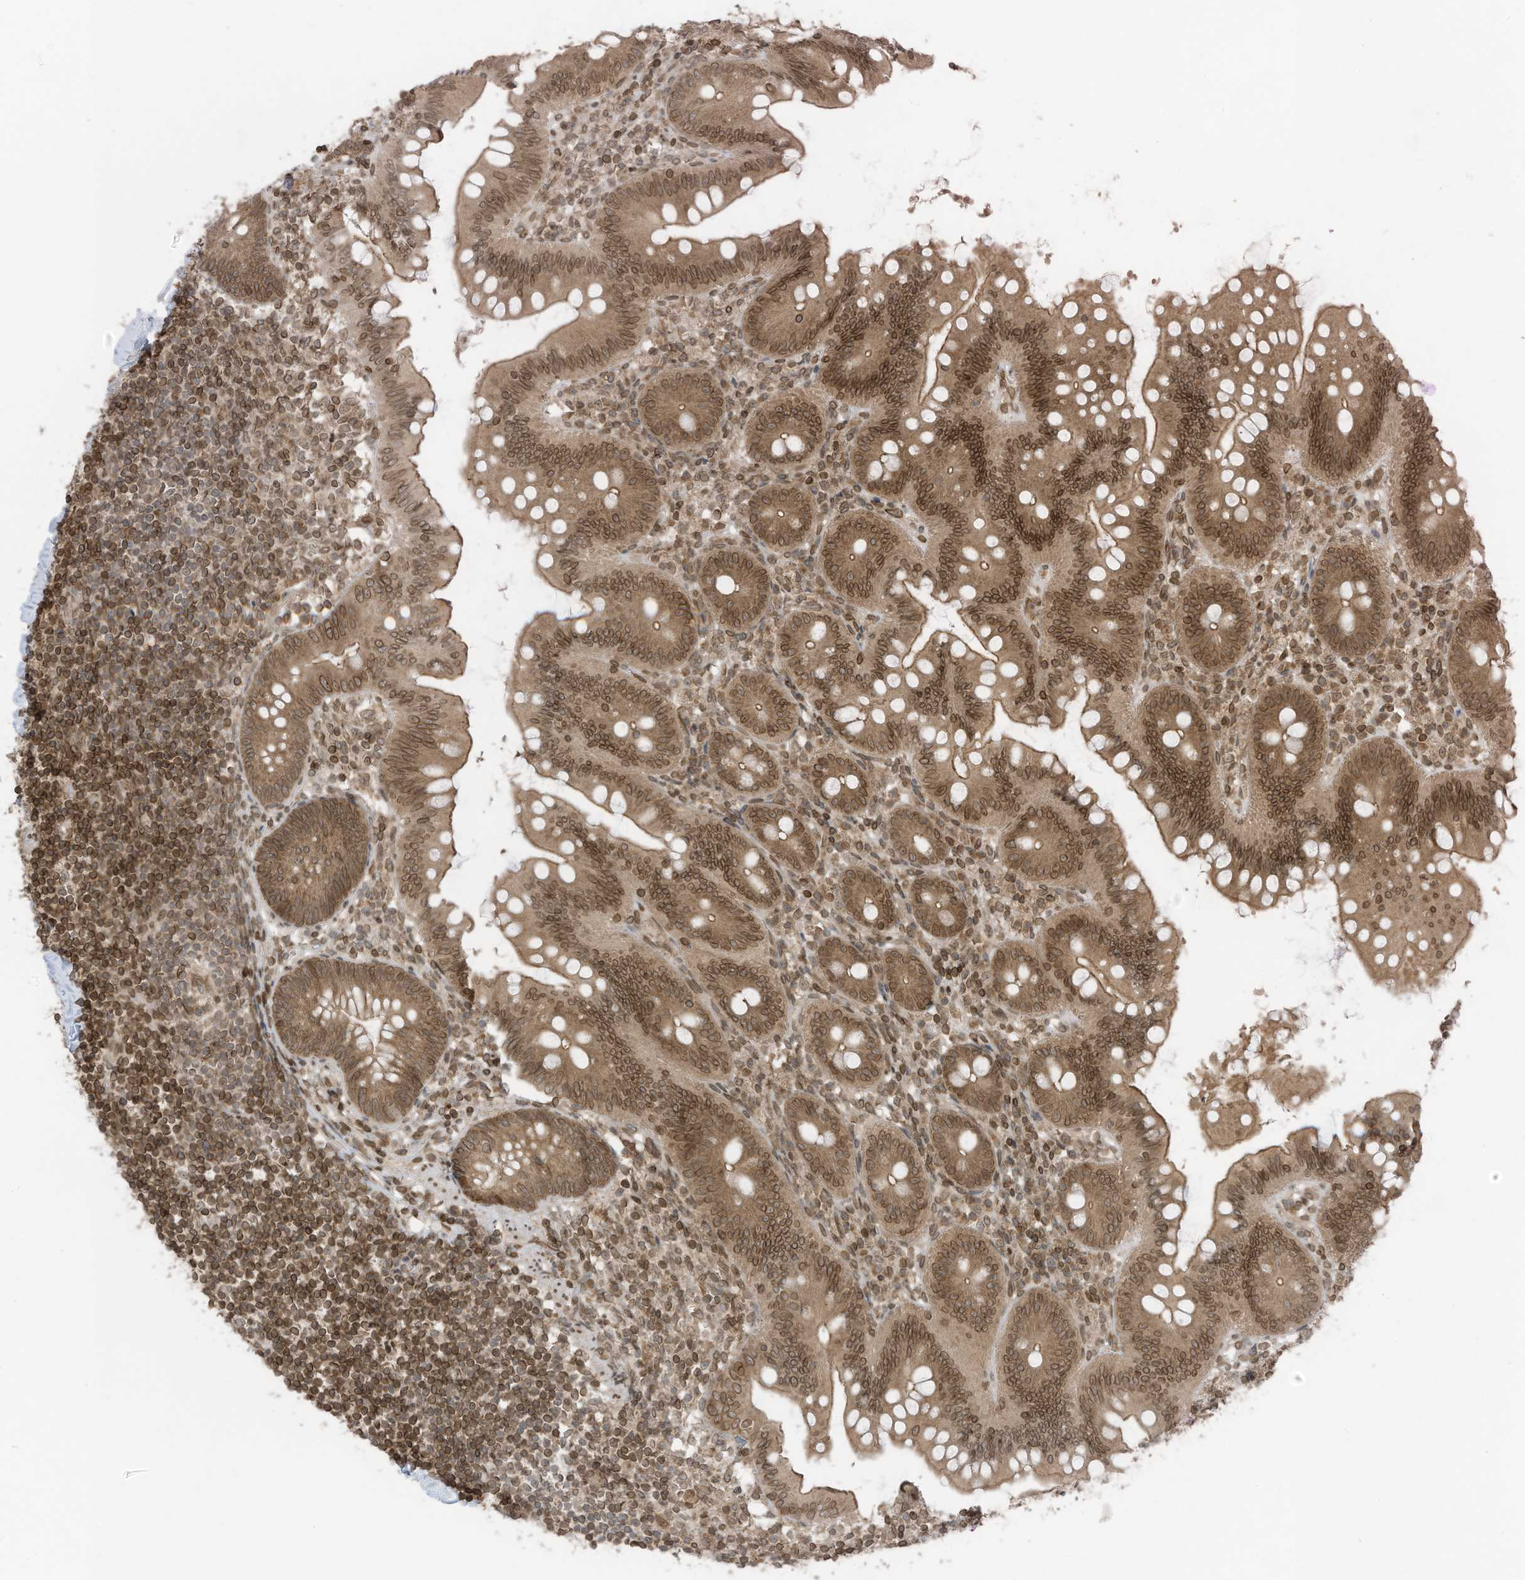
{"staining": {"intensity": "moderate", "quantity": ">75%", "location": "cytoplasmic/membranous,nuclear"}, "tissue": "appendix", "cell_type": "Glandular cells", "image_type": "normal", "snomed": [{"axis": "morphology", "description": "Normal tissue, NOS"}, {"axis": "topography", "description": "Appendix"}], "caption": "Immunohistochemistry staining of benign appendix, which displays medium levels of moderate cytoplasmic/membranous,nuclear staining in about >75% of glandular cells indicating moderate cytoplasmic/membranous,nuclear protein positivity. The staining was performed using DAB (3,3'-diaminobenzidine) (brown) for protein detection and nuclei were counterstained in hematoxylin (blue).", "gene": "RABL3", "patient": {"sex": "female", "age": 62}}